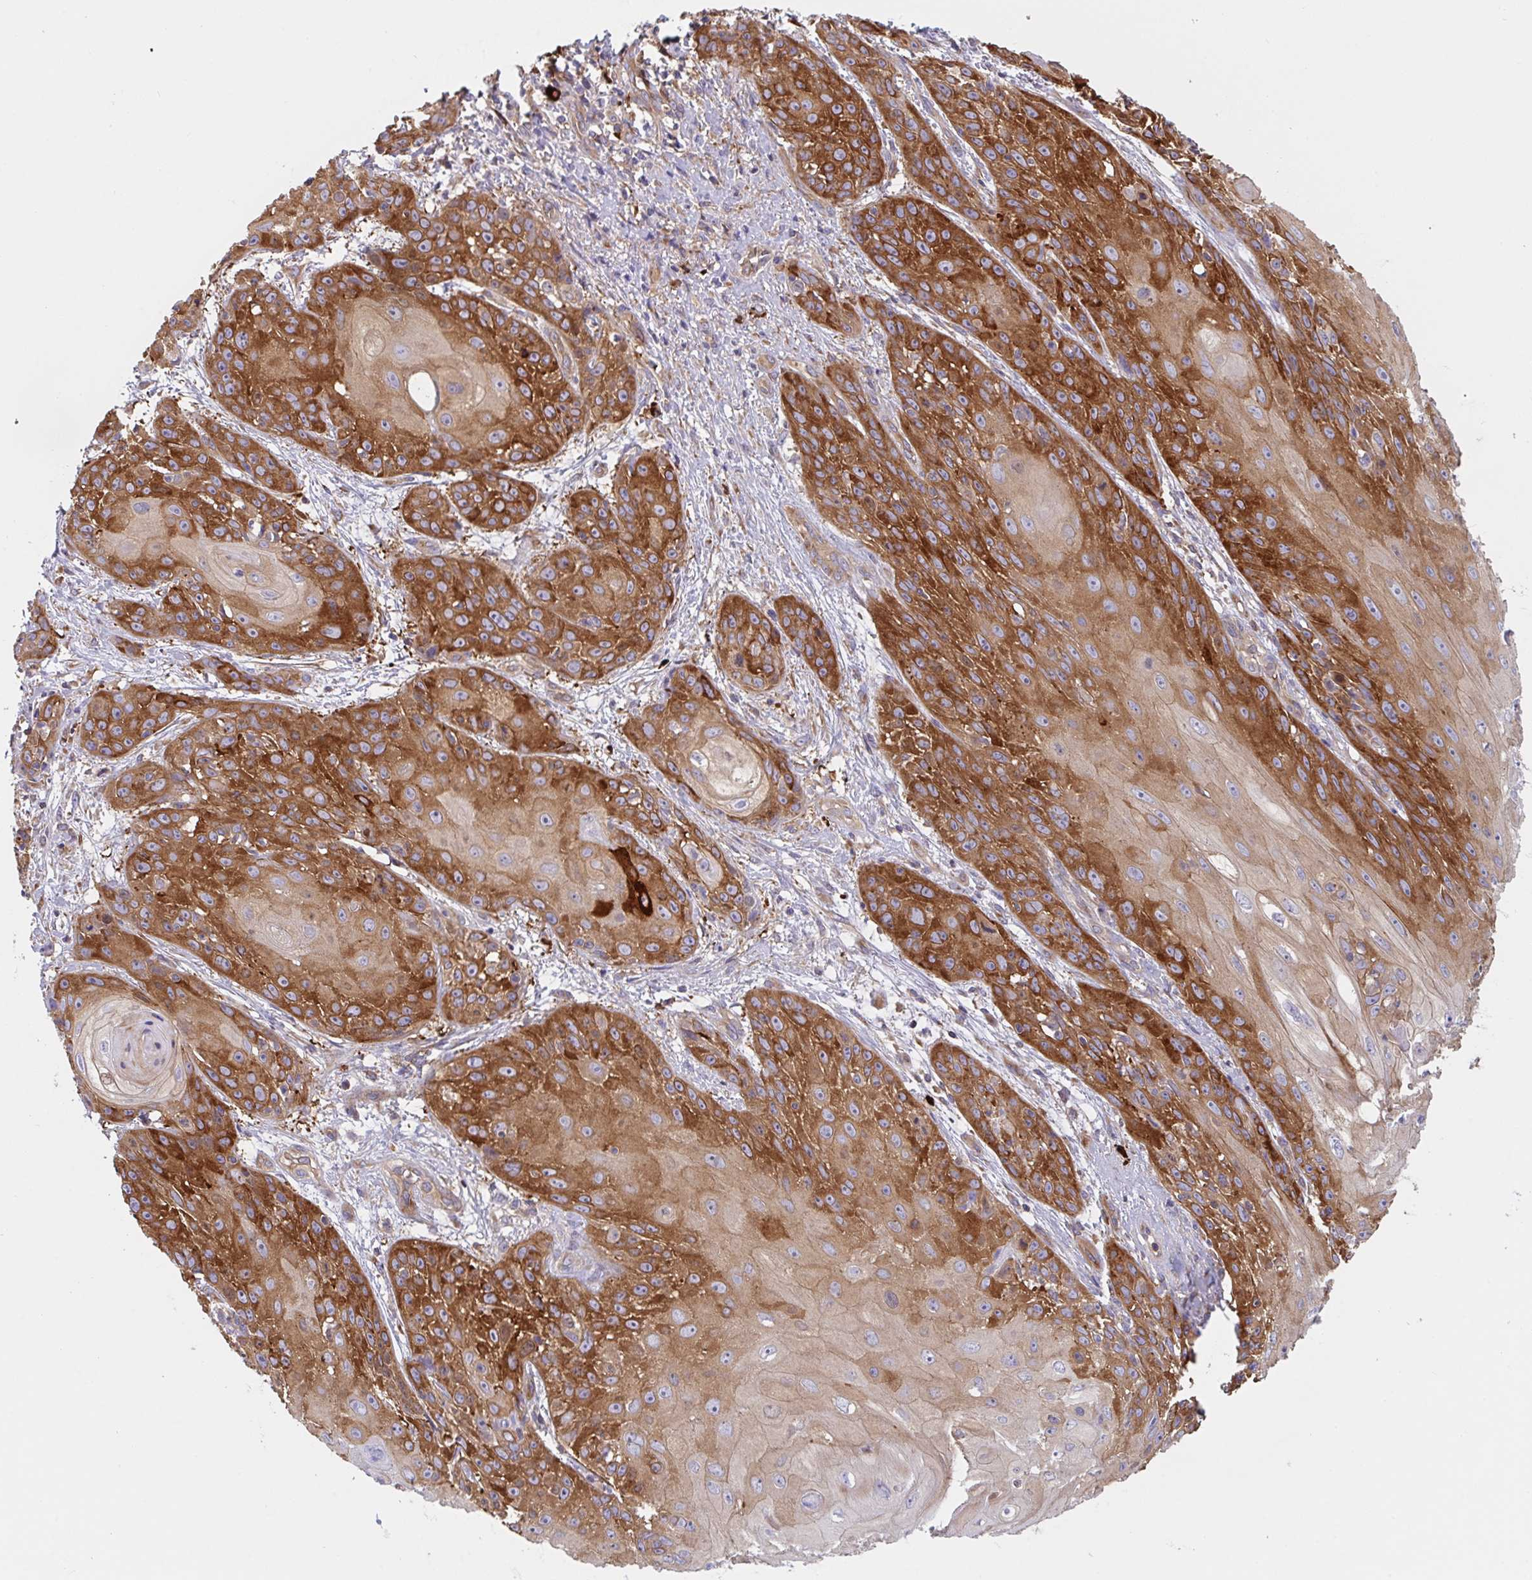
{"staining": {"intensity": "strong", "quantity": "25%-75%", "location": "cytoplasmic/membranous"}, "tissue": "skin cancer", "cell_type": "Tumor cells", "image_type": "cancer", "snomed": [{"axis": "morphology", "description": "Squamous cell carcinoma, NOS"}, {"axis": "topography", "description": "Skin"}, {"axis": "topography", "description": "Vulva"}], "caption": "Human skin cancer (squamous cell carcinoma) stained for a protein (brown) shows strong cytoplasmic/membranous positive staining in about 25%-75% of tumor cells.", "gene": "YARS2", "patient": {"sex": "female", "age": 76}}